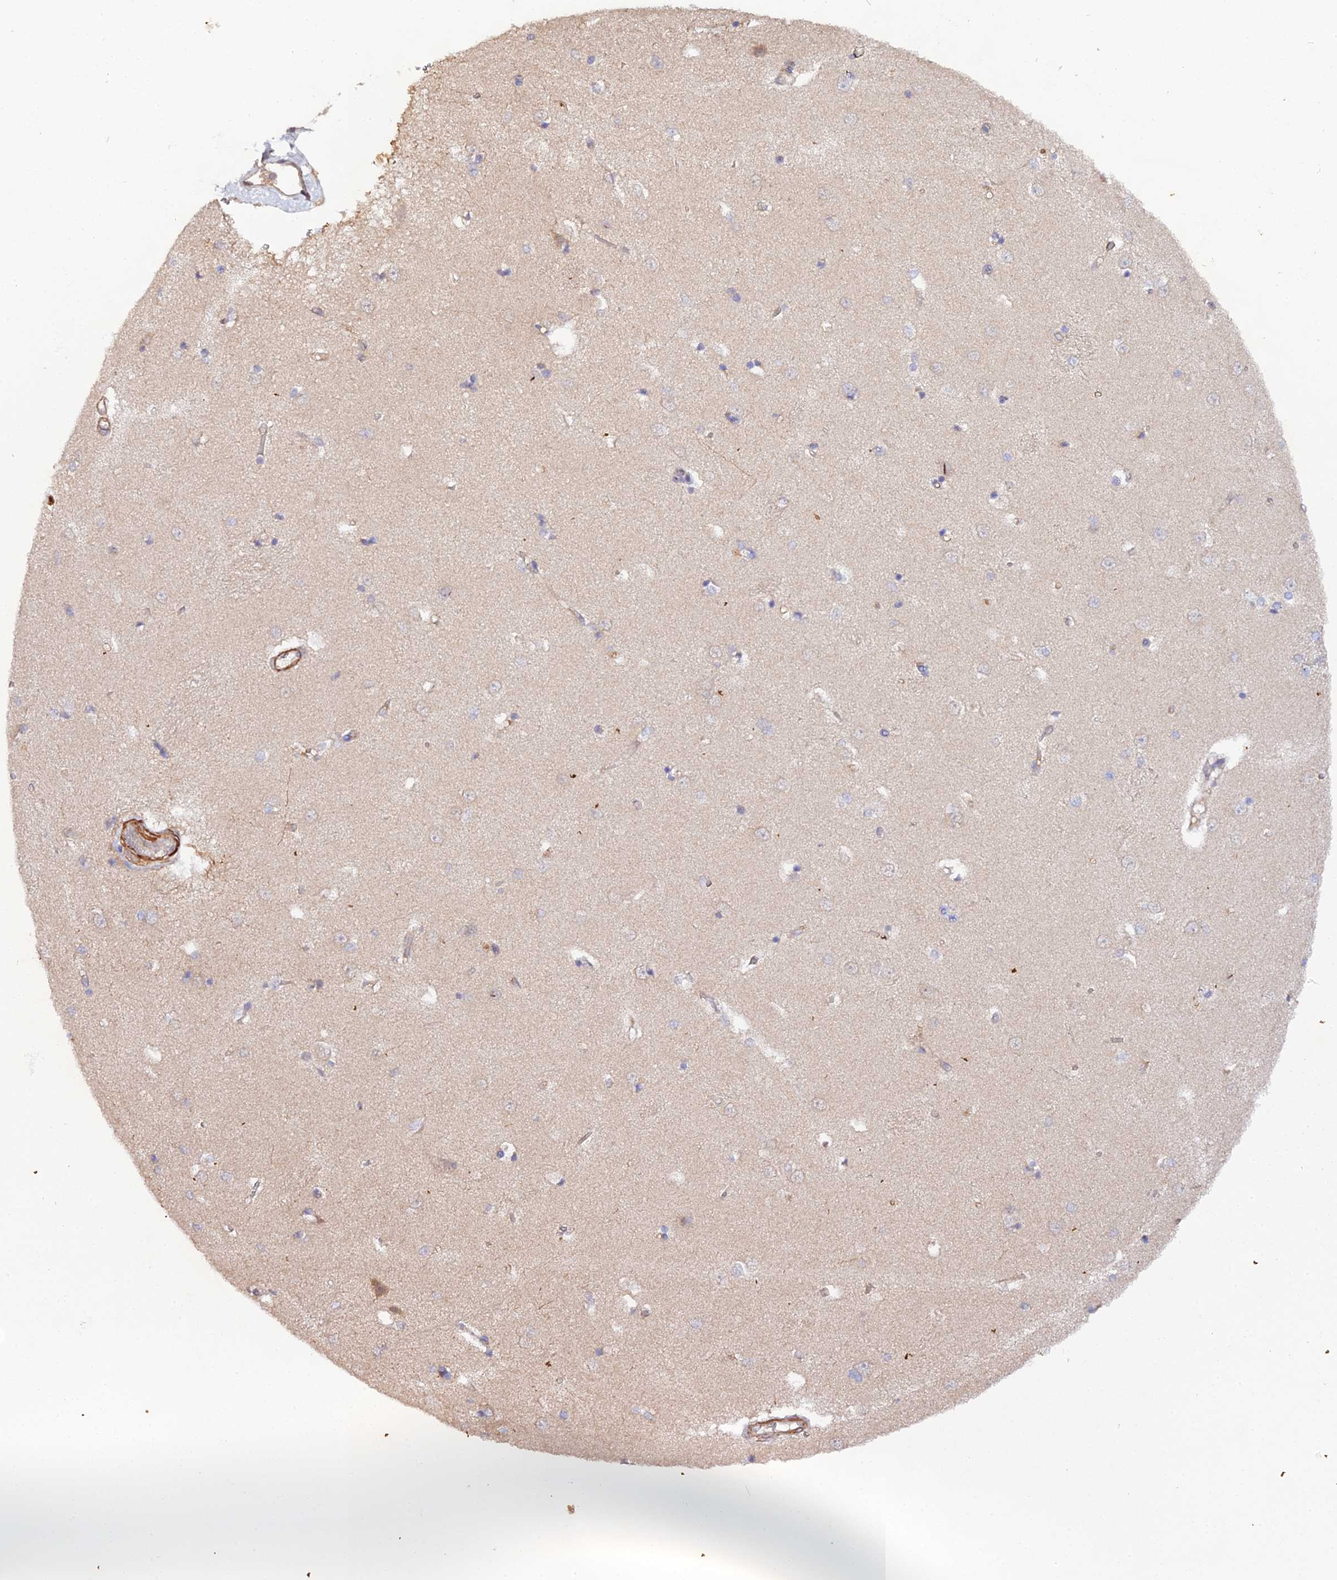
{"staining": {"intensity": "negative", "quantity": "none", "location": "none"}, "tissue": "caudate", "cell_type": "Glial cells", "image_type": "normal", "snomed": [{"axis": "morphology", "description": "Normal tissue, NOS"}, {"axis": "topography", "description": "Lateral ventricle wall"}], "caption": "Immunohistochemistry (IHC) image of benign caudate: caudate stained with DAB (3,3'-diaminobenzidine) shows no significant protein expression in glial cells.", "gene": "TRIM26", "patient": {"sex": "male", "age": 37}}